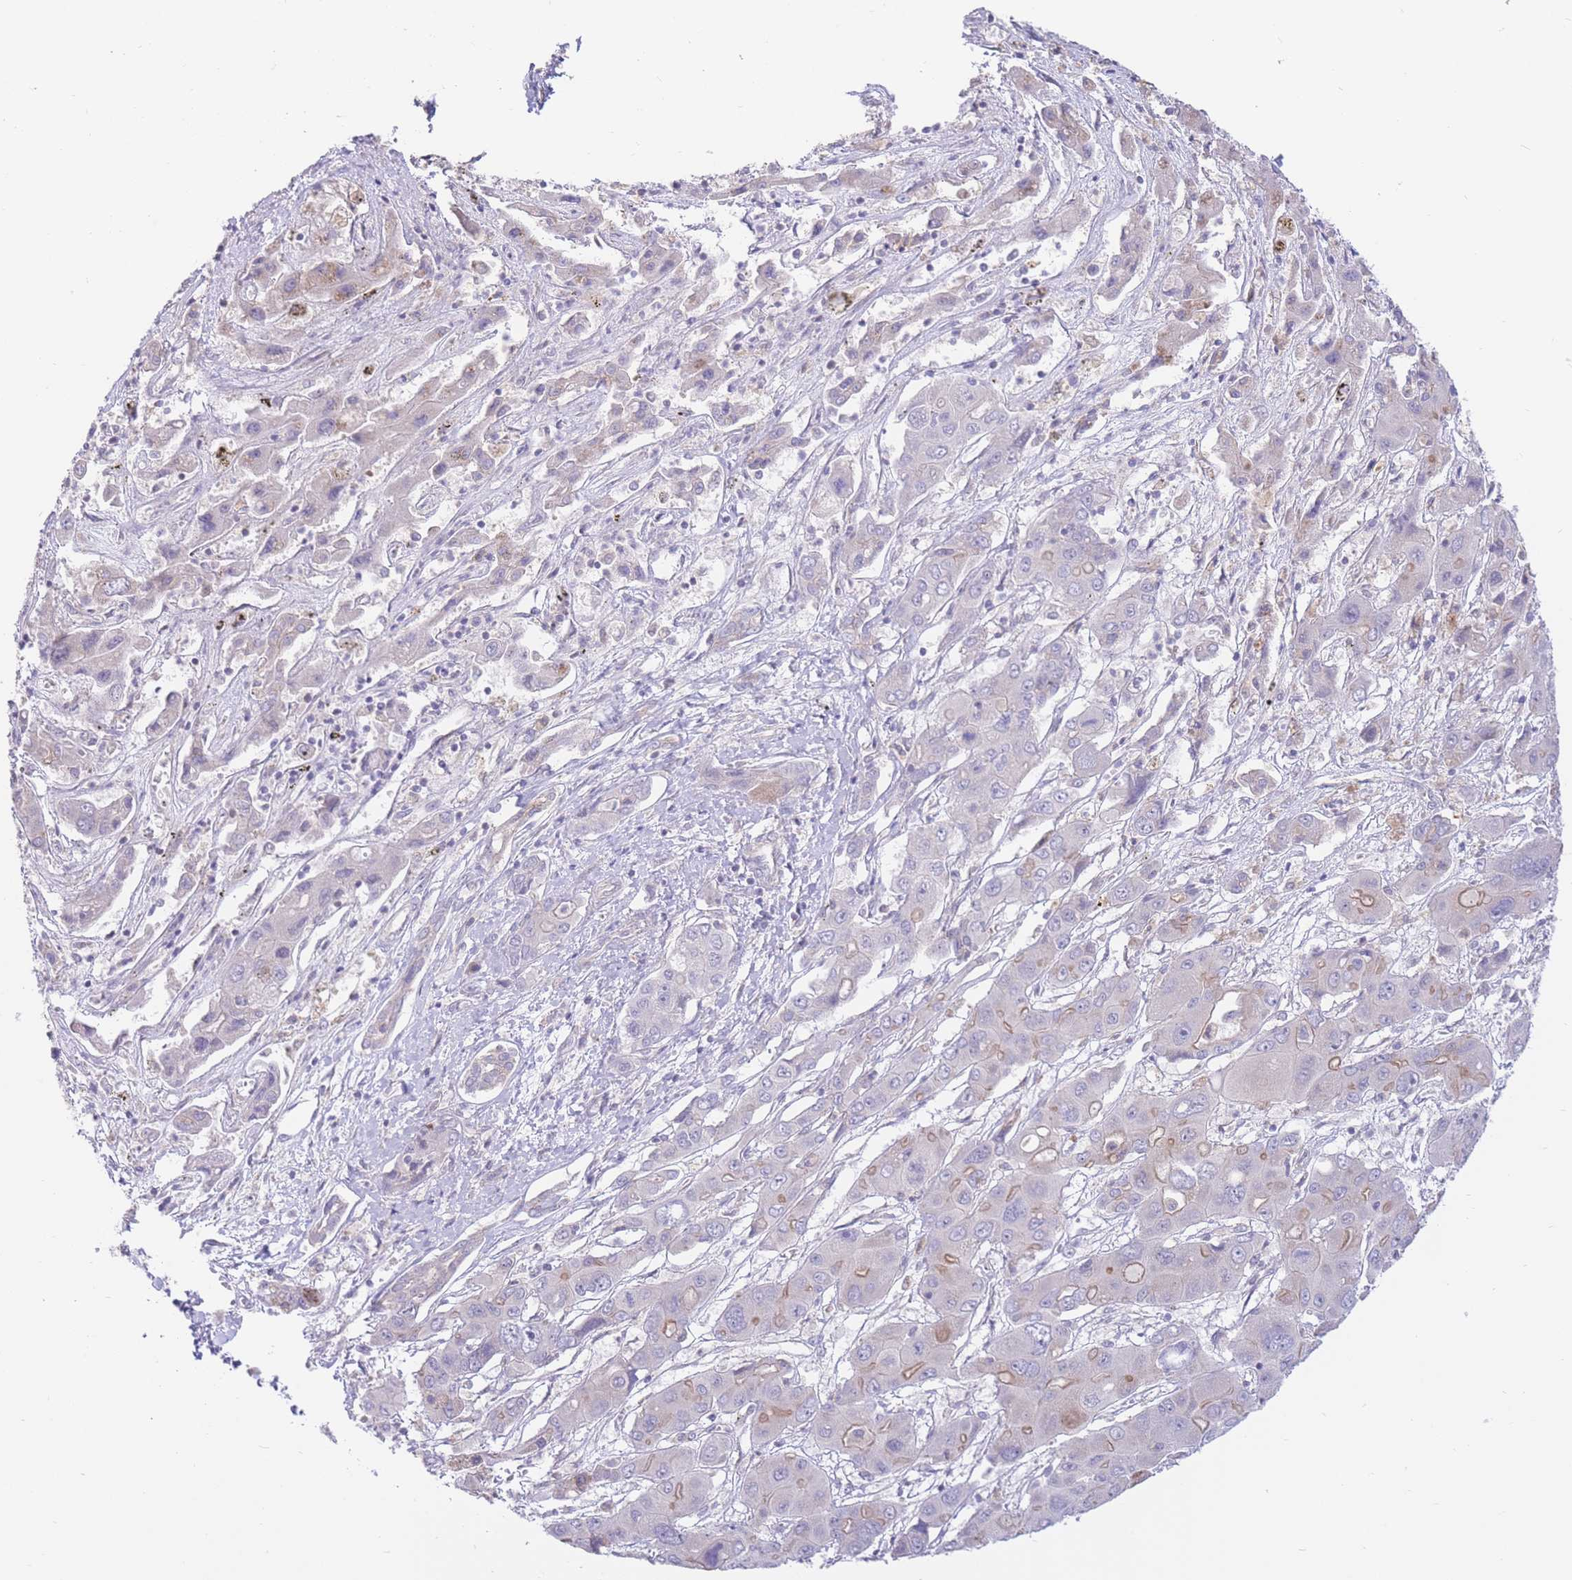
{"staining": {"intensity": "negative", "quantity": "none", "location": "none"}, "tissue": "liver cancer", "cell_type": "Tumor cells", "image_type": "cancer", "snomed": [{"axis": "morphology", "description": "Cholangiocarcinoma"}, {"axis": "topography", "description": "Liver"}], "caption": "An immunohistochemistry (IHC) image of liver cholangiocarcinoma is shown. There is no staining in tumor cells of liver cholangiocarcinoma. (Stains: DAB (3,3'-diaminobenzidine) immunohistochemistry with hematoxylin counter stain, Microscopy: brightfield microscopy at high magnification).", "gene": "ALS2CL", "patient": {"sex": "male", "age": 67}}